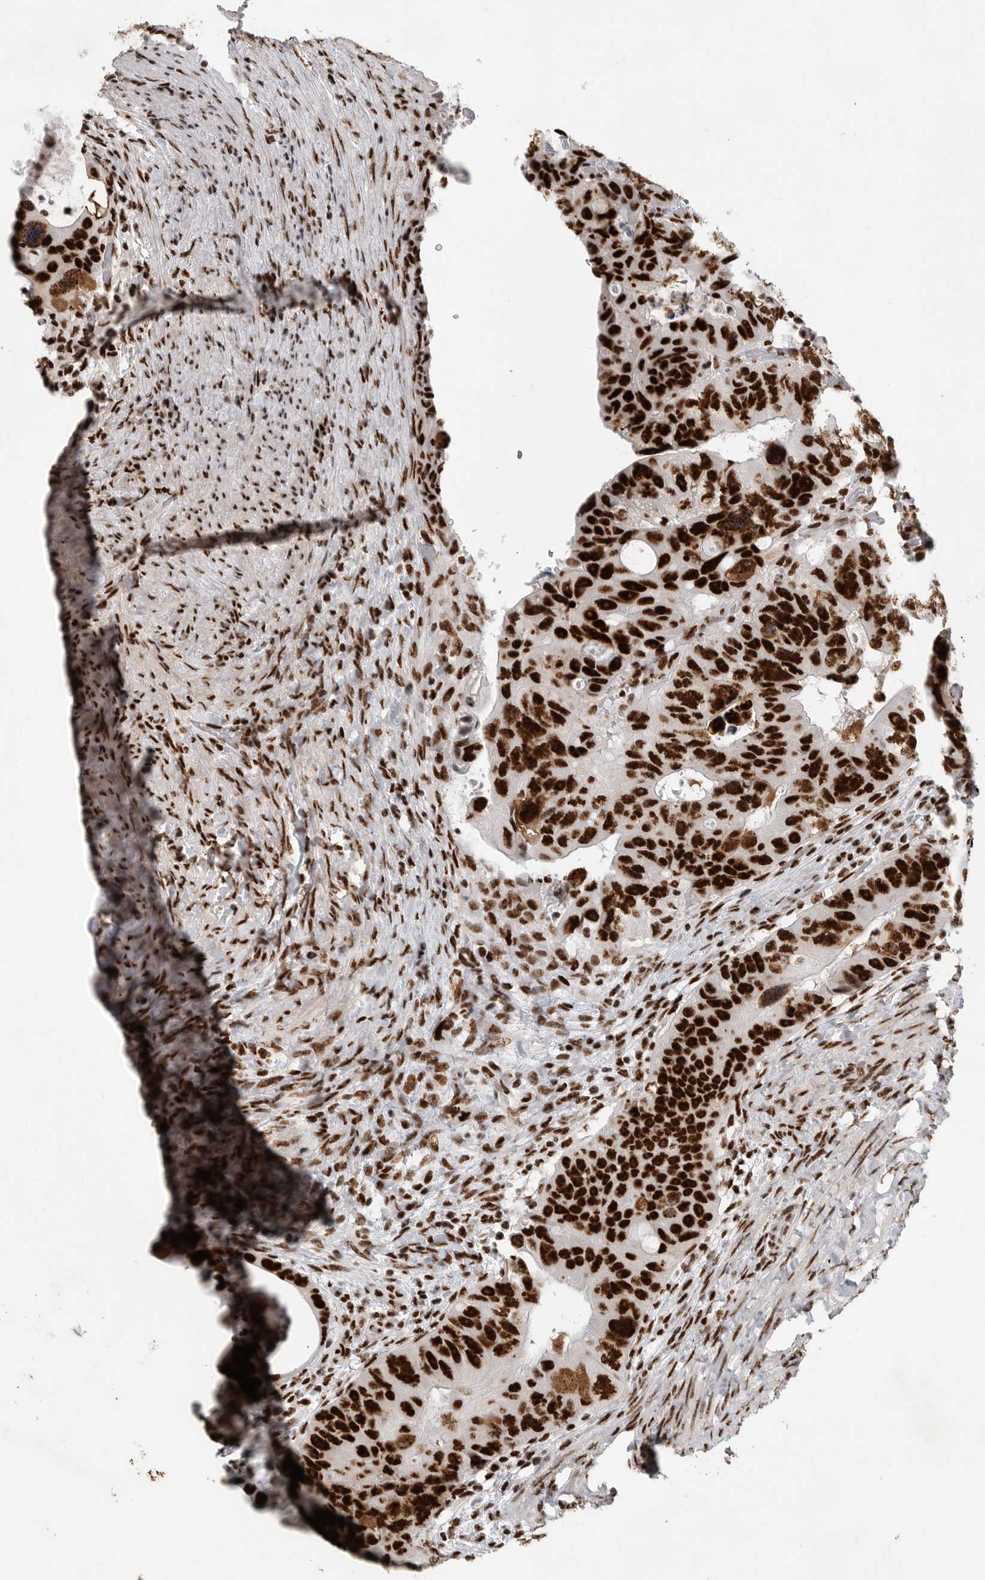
{"staining": {"intensity": "strong", "quantity": ">75%", "location": "nuclear"}, "tissue": "colorectal cancer", "cell_type": "Tumor cells", "image_type": "cancer", "snomed": [{"axis": "morphology", "description": "Adenocarcinoma, NOS"}, {"axis": "topography", "description": "Rectum"}], "caption": "Approximately >75% of tumor cells in colorectal cancer (adenocarcinoma) demonstrate strong nuclear protein staining as visualized by brown immunohistochemical staining.", "gene": "BCLAF1", "patient": {"sex": "male", "age": 59}}